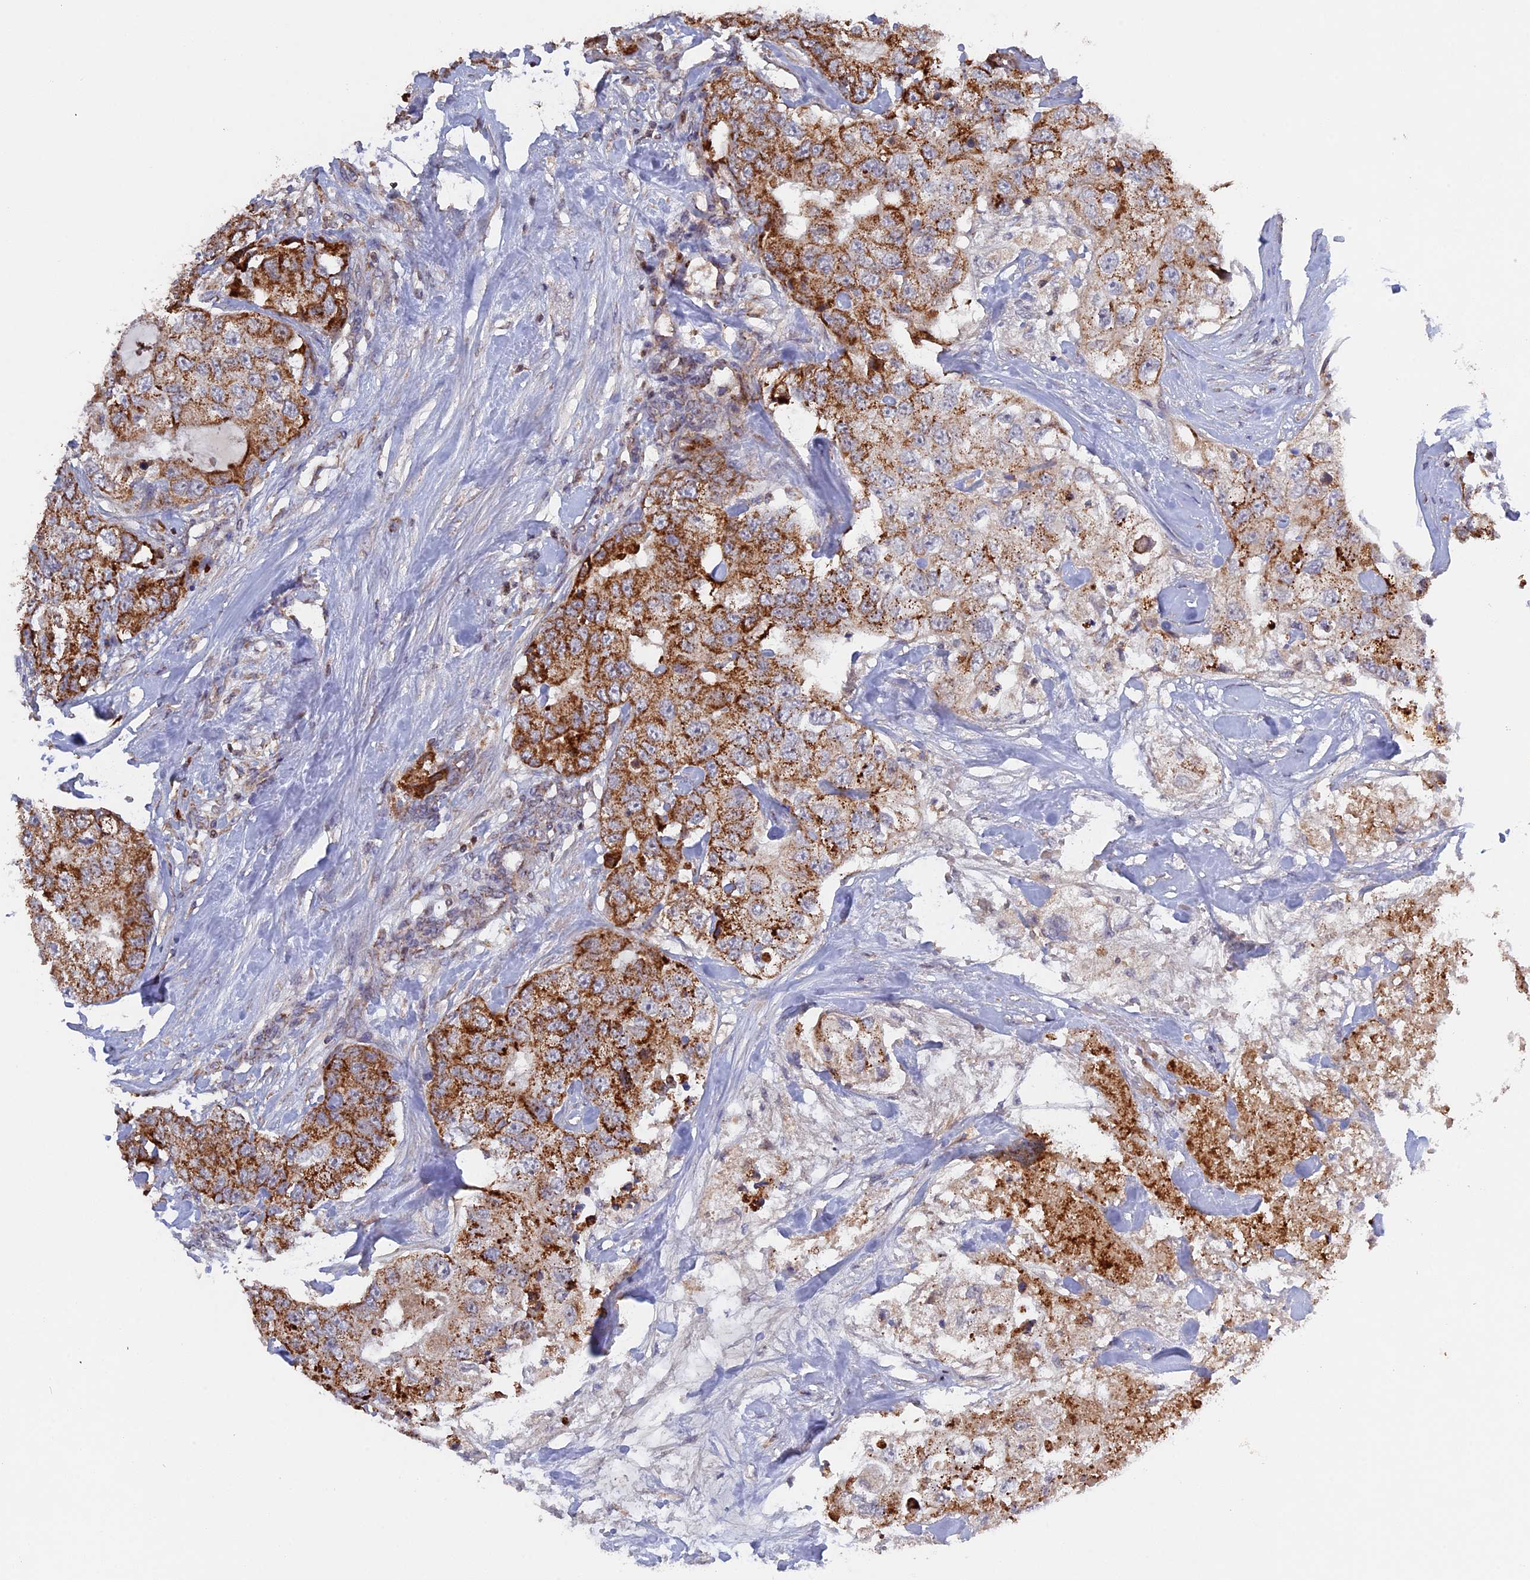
{"staining": {"intensity": "moderate", "quantity": ">75%", "location": "cytoplasmic/membranous"}, "tissue": "breast cancer", "cell_type": "Tumor cells", "image_type": "cancer", "snomed": [{"axis": "morphology", "description": "Duct carcinoma"}, {"axis": "topography", "description": "Breast"}], "caption": "Brown immunohistochemical staining in breast cancer (invasive ductal carcinoma) exhibits moderate cytoplasmic/membranous positivity in about >75% of tumor cells.", "gene": "MPV17L", "patient": {"sex": "female", "age": 62}}